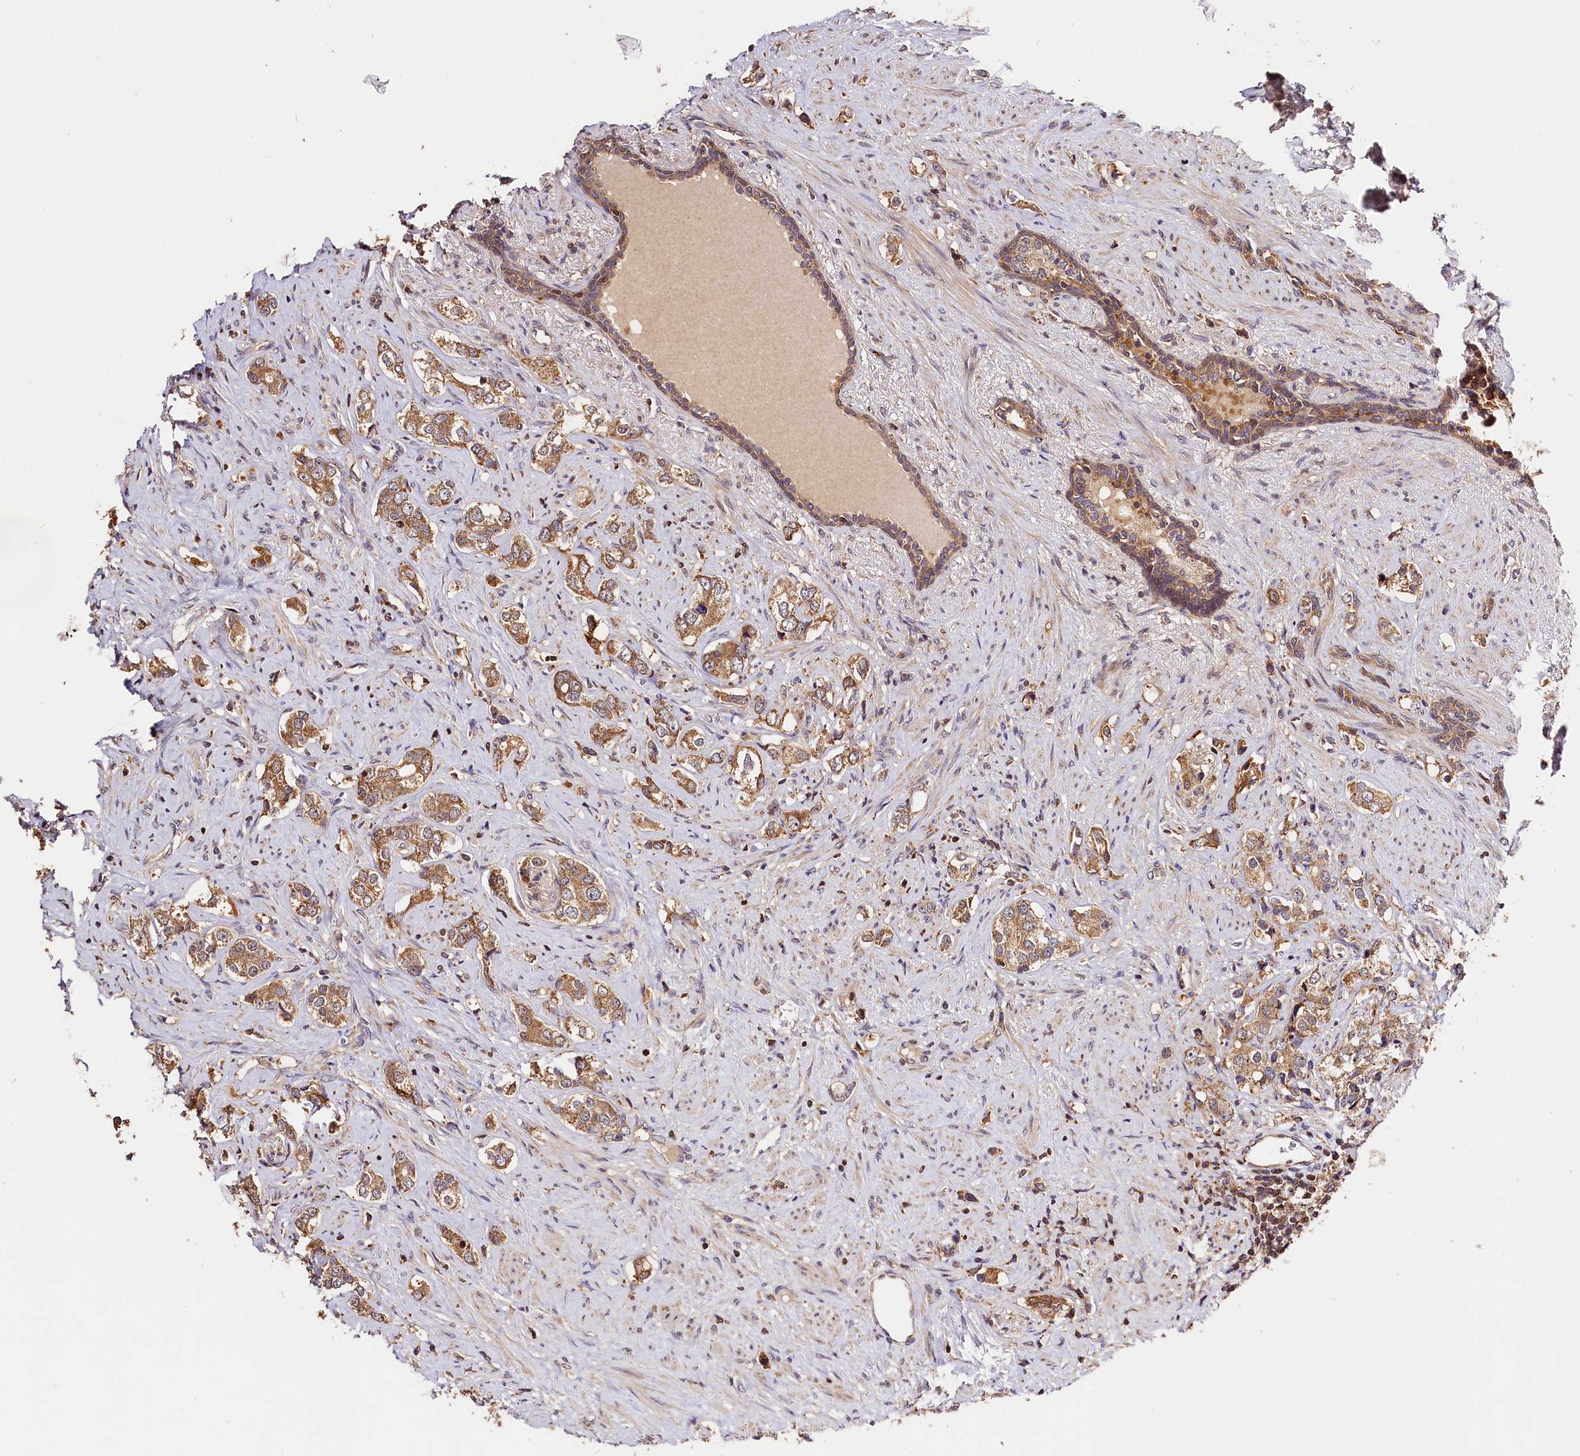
{"staining": {"intensity": "moderate", "quantity": ">75%", "location": "cytoplasmic/membranous"}, "tissue": "prostate cancer", "cell_type": "Tumor cells", "image_type": "cancer", "snomed": [{"axis": "morphology", "description": "Adenocarcinoma, High grade"}, {"axis": "topography", "description": "Prostate"}], "caption": "Approximately >75% of tumor cells in prostate adenocarcinoma (high-grade) exhibit moderate cytoplasmic/membranous protein staining as visualized by brown immunohistochemical staining.", "gene": "KPTN", "patient": {"sex": "male", "age": 63}}